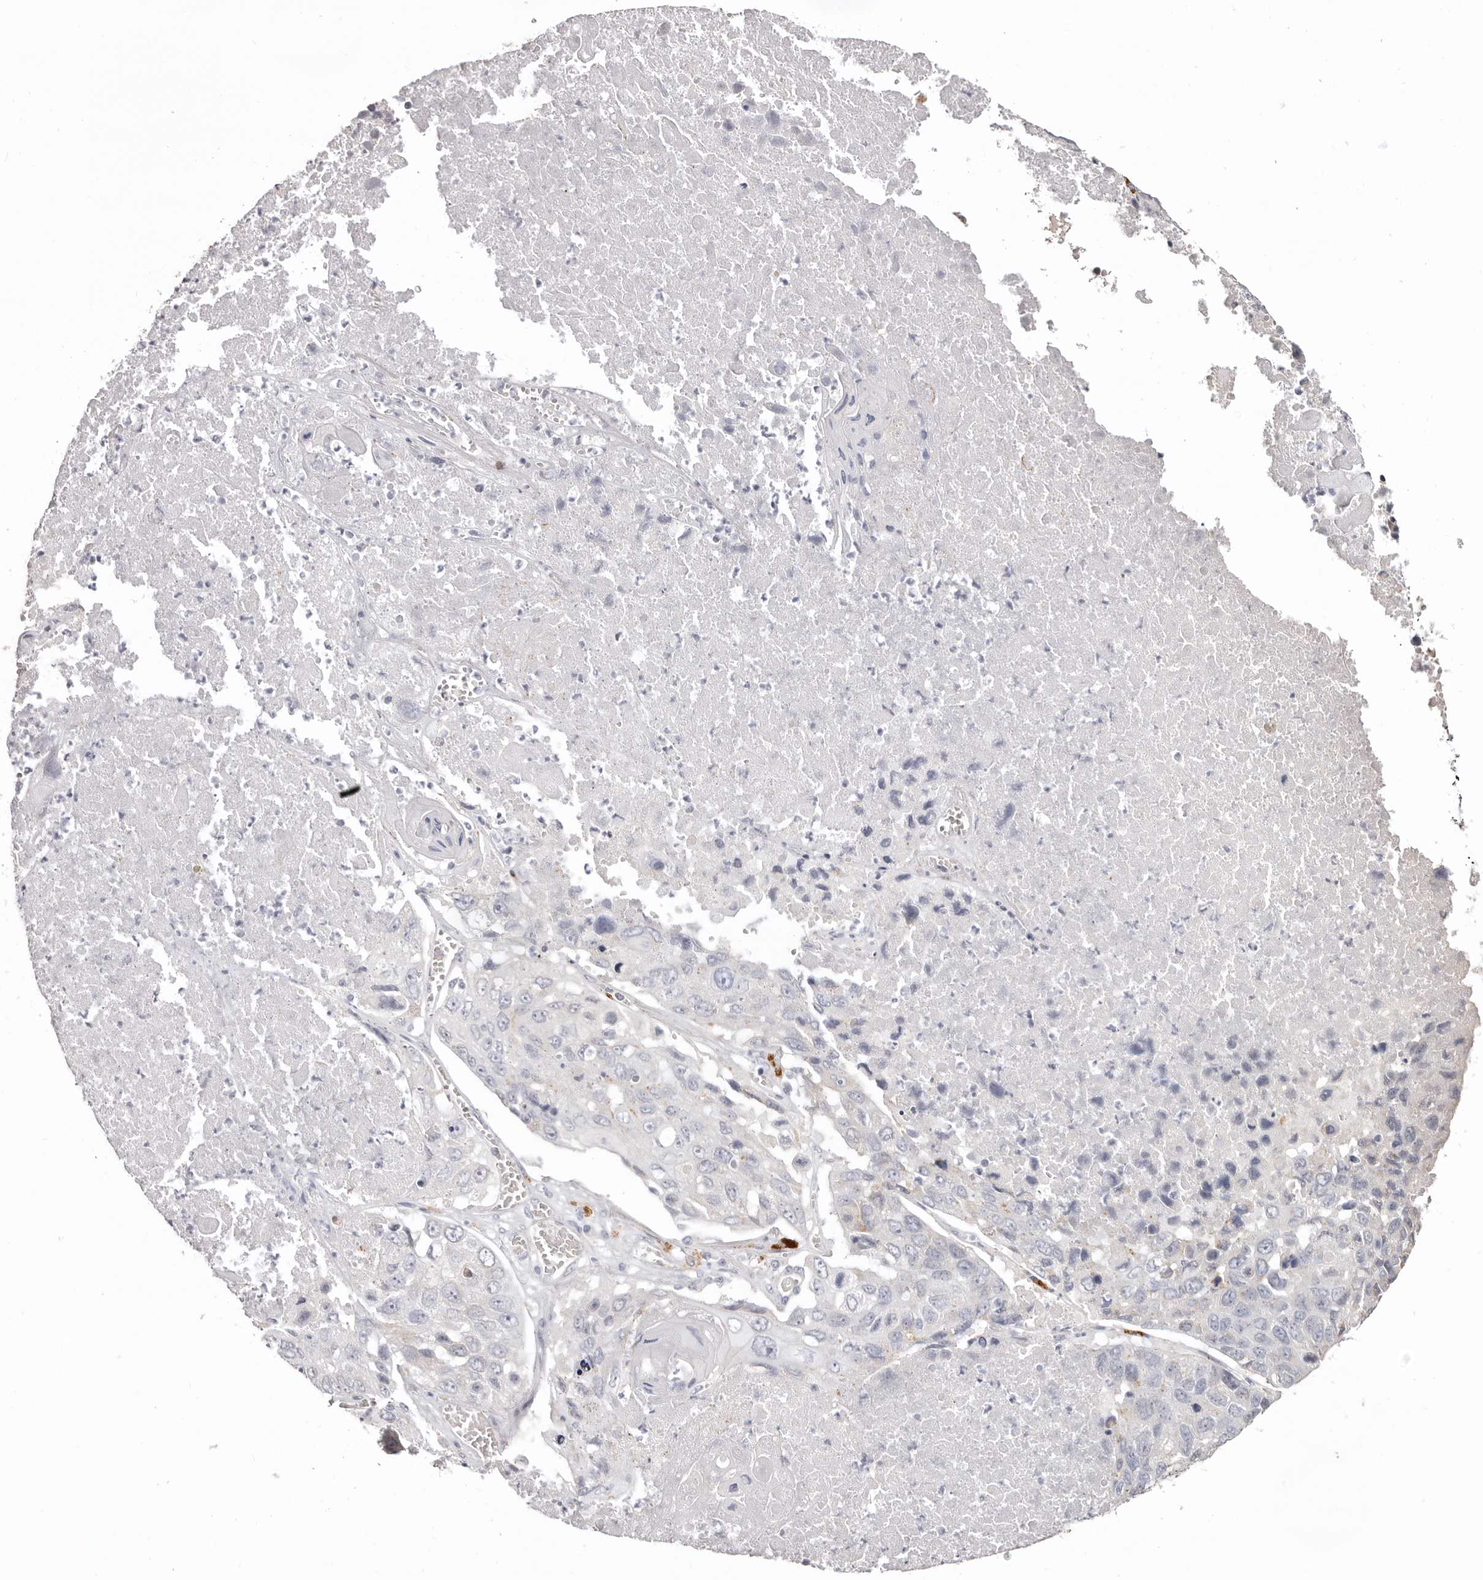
{"staining": {"intensity": "negative", "quantity": "none", "location": "none"}, "tissue": "lung cancer", "cell_type": "Tumor cells", "image_type": "cancer", "snomed": [{"axis": "morphology", "description": "Squamous cell carcinoma, NOS"}, {"axis": "topography", "description": "Lung"}], "caption": "The micrograph reveals no significant expression in tumor cells of lung cancer (squamous cell carcinoma).", "gene": "PCDHB6", "patient": {"sex": "male", "age": 61}}